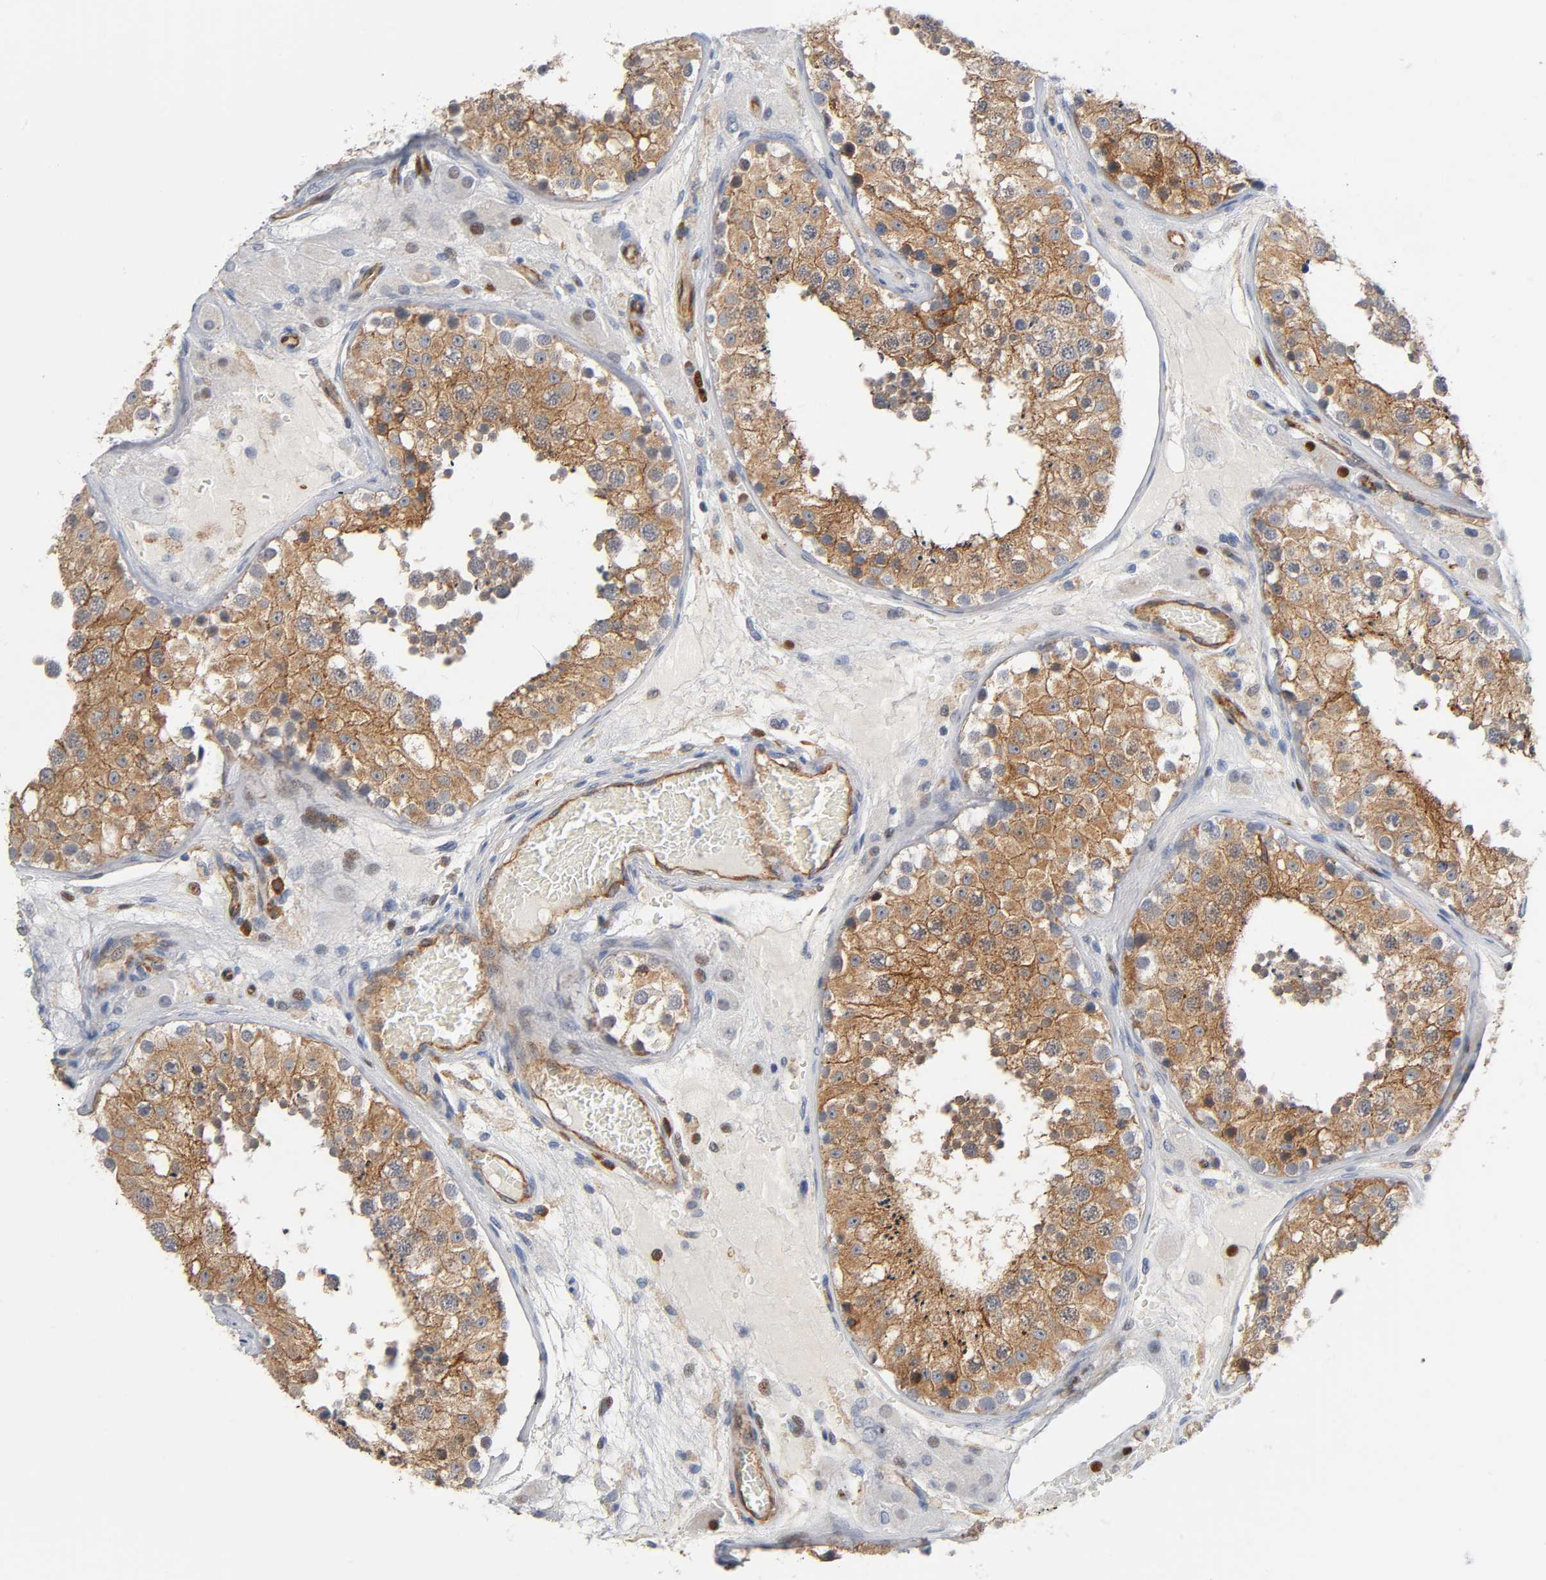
{"staining": {"intensity": "moderate", "quantity": ">75%", "location": "cytoplasmic/membranous"}, "tissue": "testis", "cell_type": "Cells in seminiferous ducts", "image_type": "normal", "snomed": [{"axis": "morphology", "description": "Normal tissue, NOS"}, {"axis": "topography", "description": "Testis"}], "caption": "Protein expression analysis of normal testis reveals moderate cytoplasmic/membranous positivity in about >75% of cells in seminiferous ducts.", "gene": "CD2AP", "patient": {"sex": "male", "age": 26}}